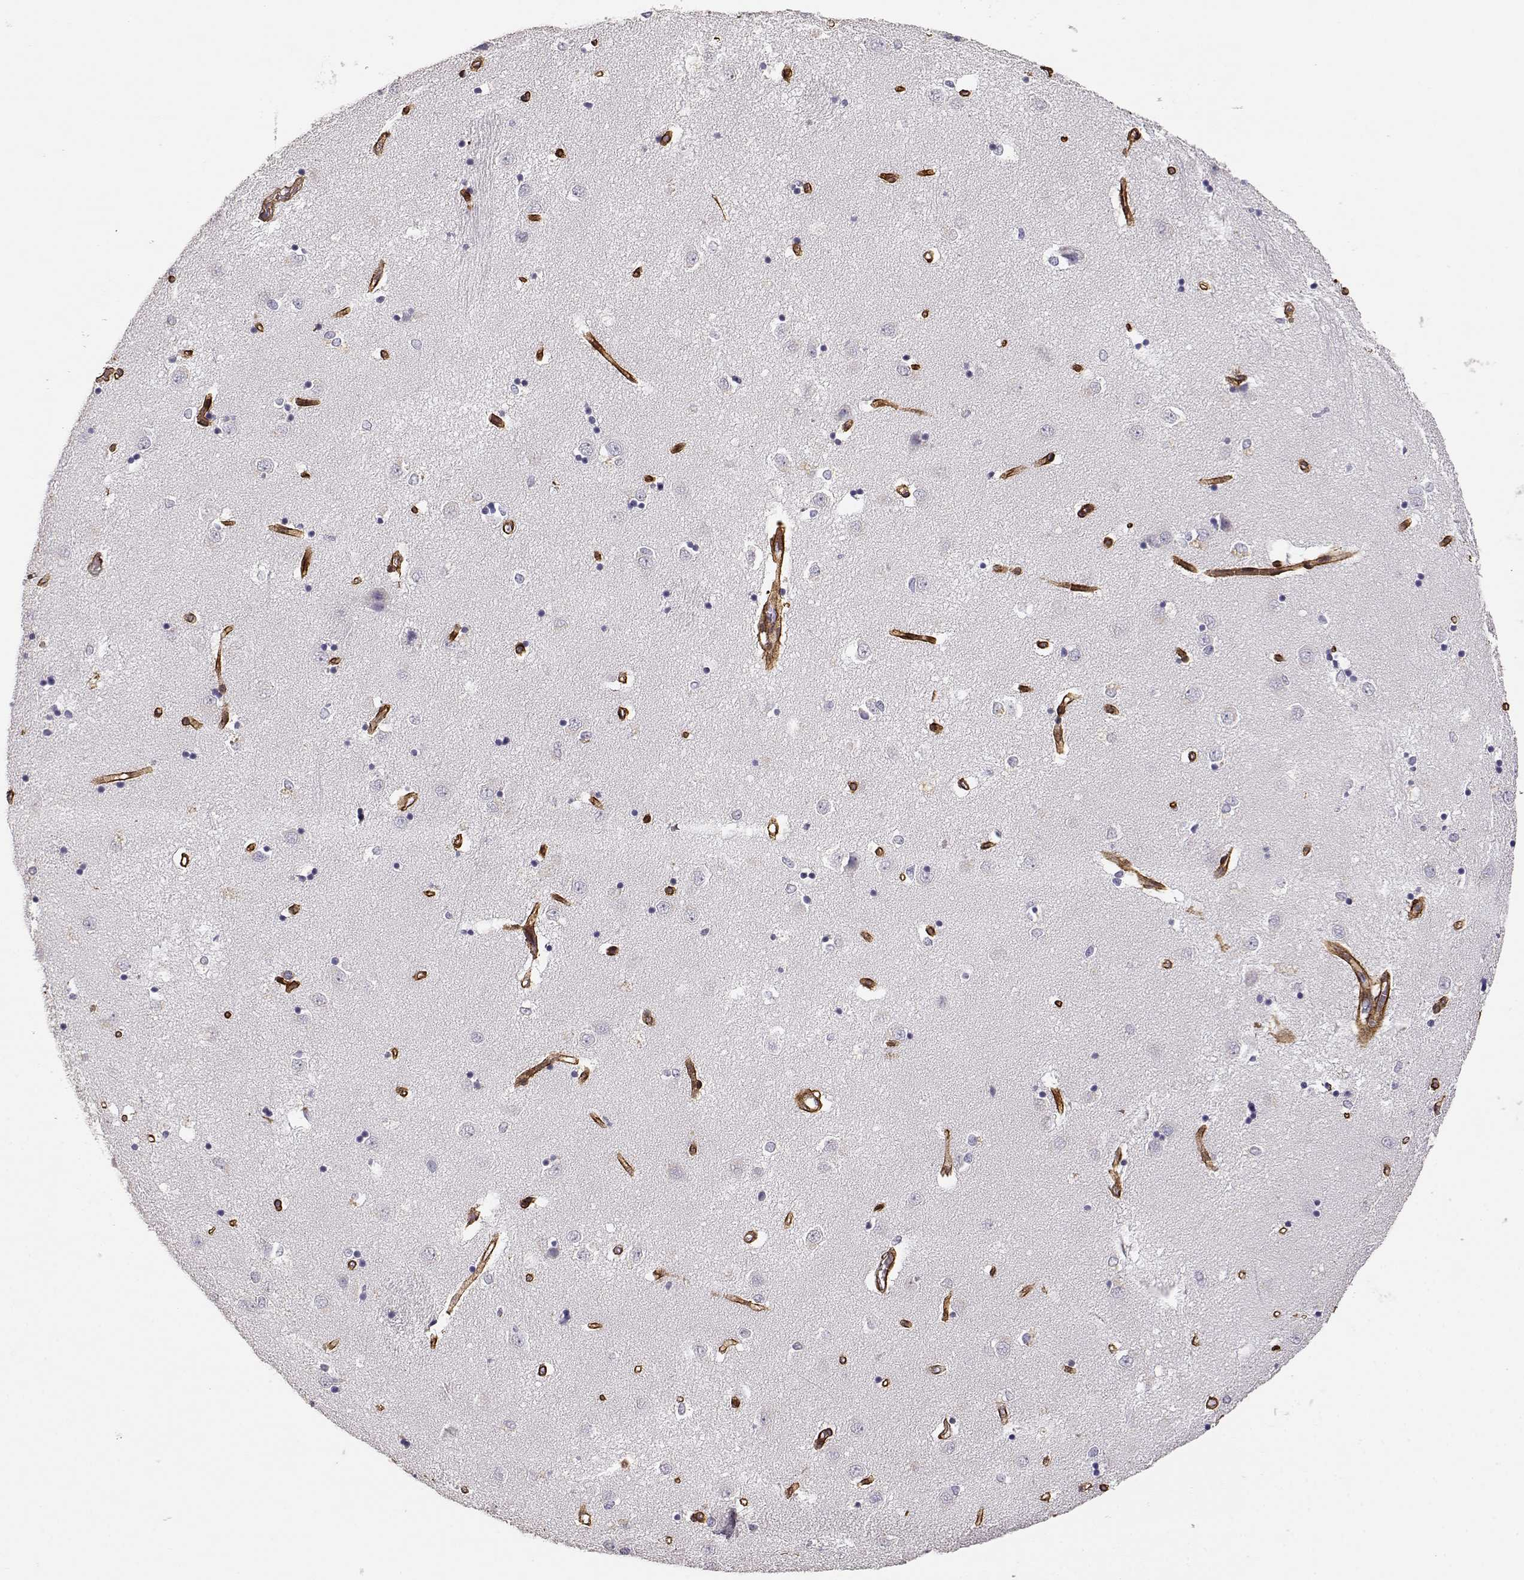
{"staining": {"intensity": "negative", "quantity": "none", "location": "none"}, "tissue": "caudate", "cell_type": "Glial cells", "image_type": "normal", "snomed": [{"axis": "morphology", "description": "Normal tissue, NOS"}, {"axis": "topography", "description": "Lateral ventricle wall"}], "caption": "This is a micrograph of IHC staining of normal caudate, which shows no positivity in glial cells. Nuclei are stained in blue.", "gene": "LAMC1", "patient": {"sex": "male", "age": 54}}